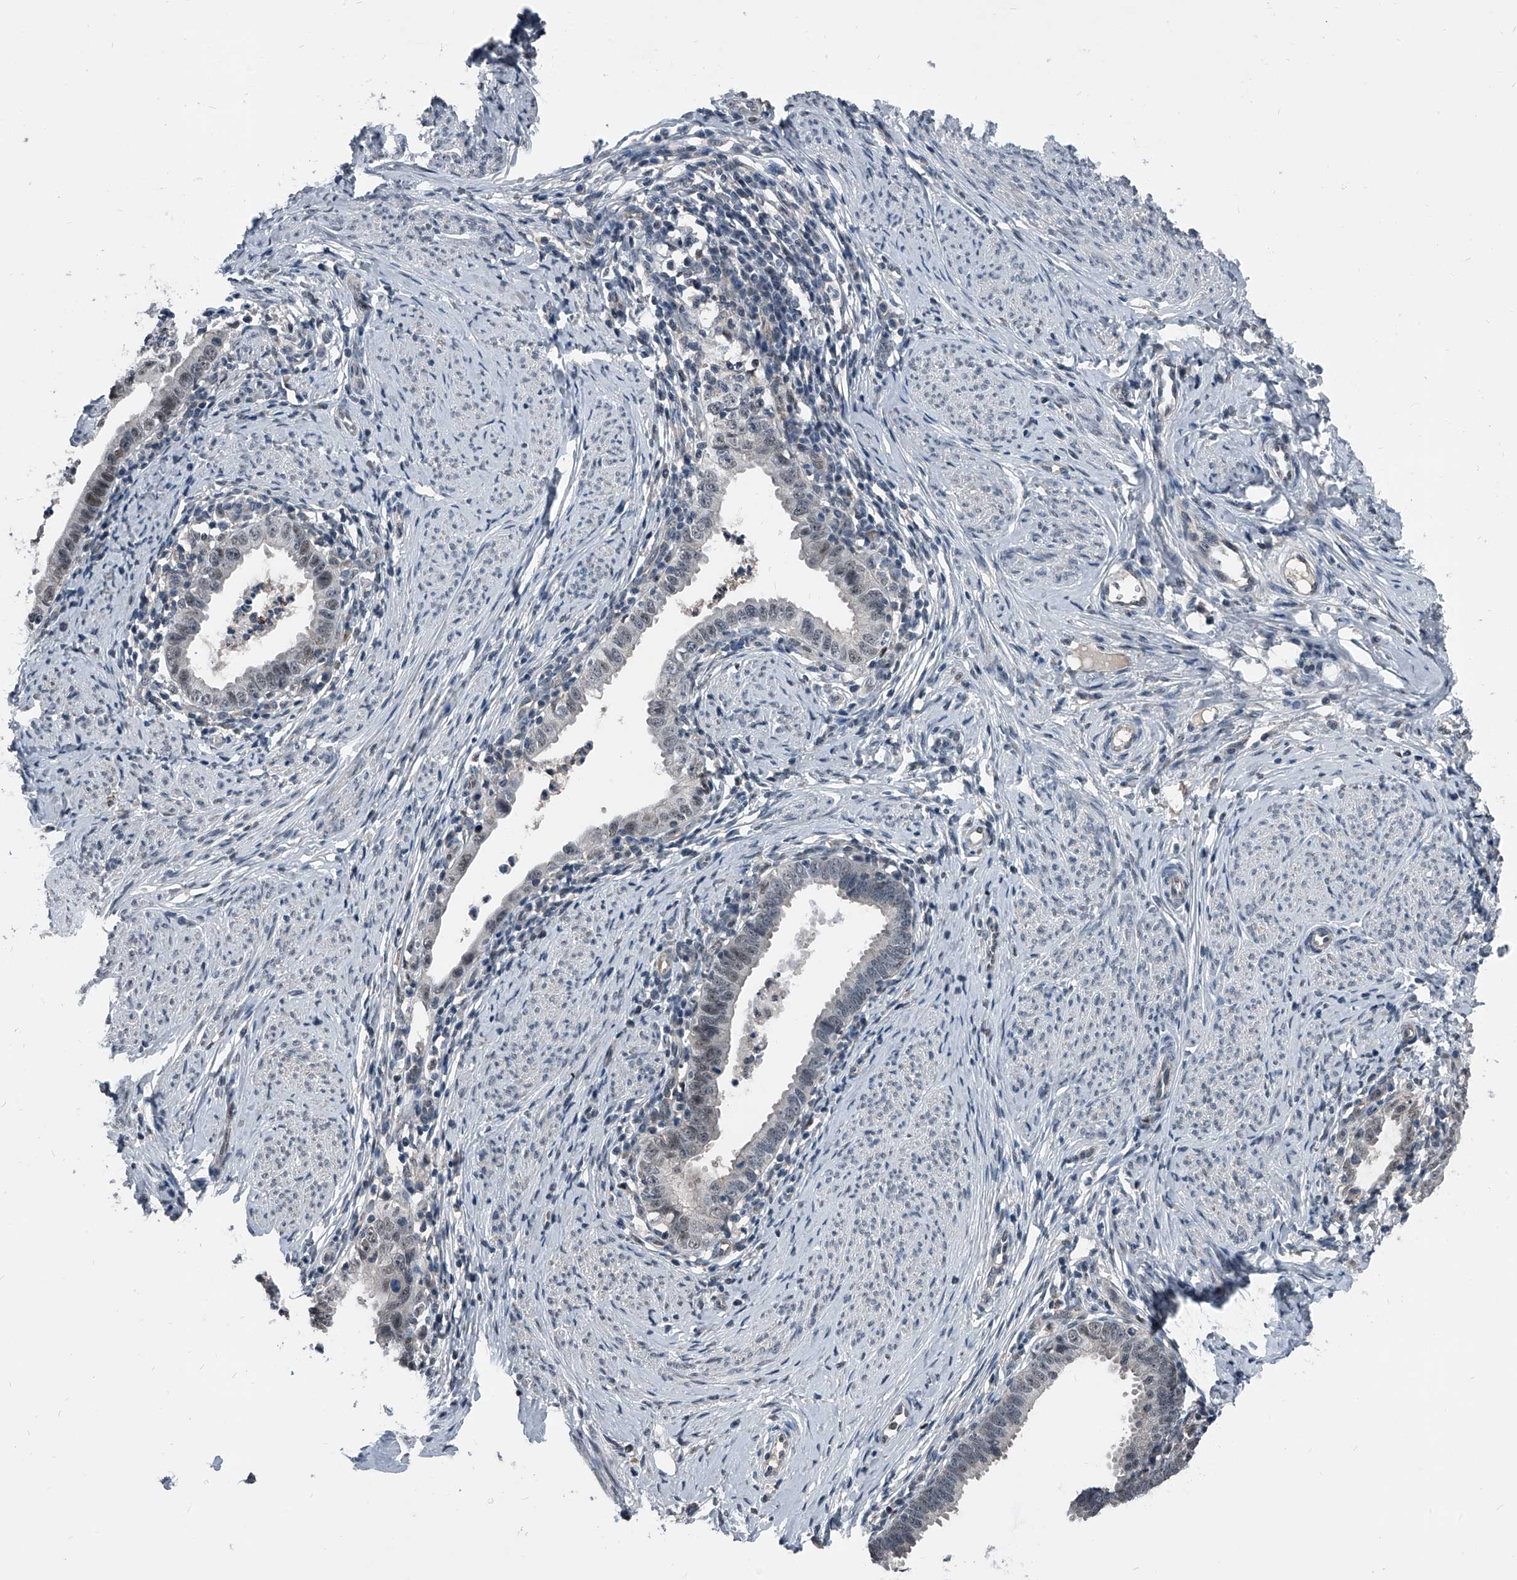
{"staining": {"intensity": "weak", "quantity": "<25%", "location": "cytoplasmic/membranous"}, "tissue": "cervical cancer", "cell_type": "Tumor cells", "image_type": "cancer", "snomed": [{"axis": "morphology", "description": "Adenocarcinoma, NOS"}, {"axis": "topography", "description": "Cervix"}], "caption": "The immunohistochemistry histopathology image has no significant positivity in tumor cells of adenocarcinoma (cervical) tissue. (DAB IHC with hematoxylin counter stain).", "gene": "MEN1", "patient": {"sex": "female", "age": 36}}